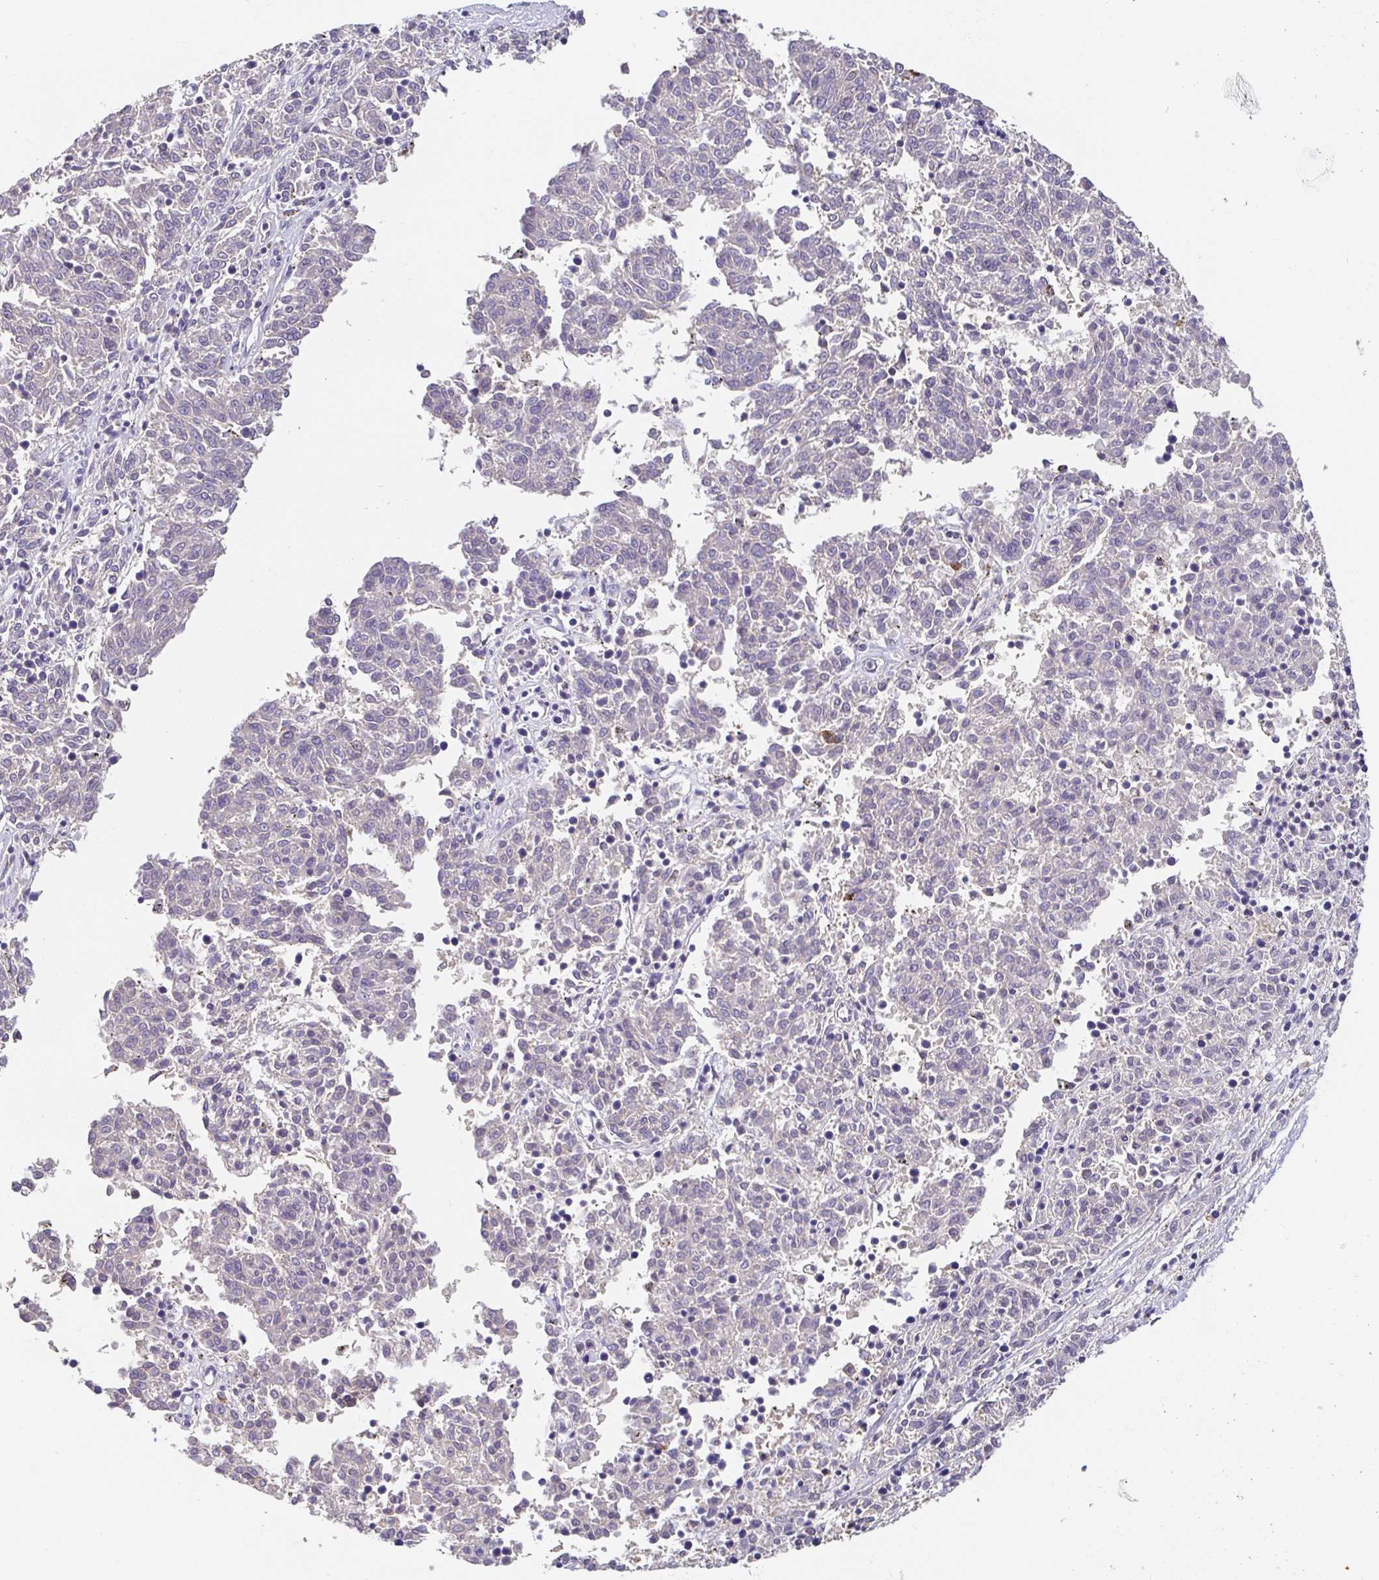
{"staining": {"intensity": "negative", "quantity": "none", "location": "none"}, "tissue": "melanoma", "cell_type": "Tumor cells", "image_type": "cancer", "snomed": [{"axis": "morphology", "description": "Malignant melanoma, NOS"}, {"axis": "topography", "description": "Skin"}], "caption": "This is an immunohistochemistry (IHC) photomicrograph of melanoma. There is no positivity in tumor cells.", "gene": "SATB1", "patient": {"sex": "female", "age": 72}}